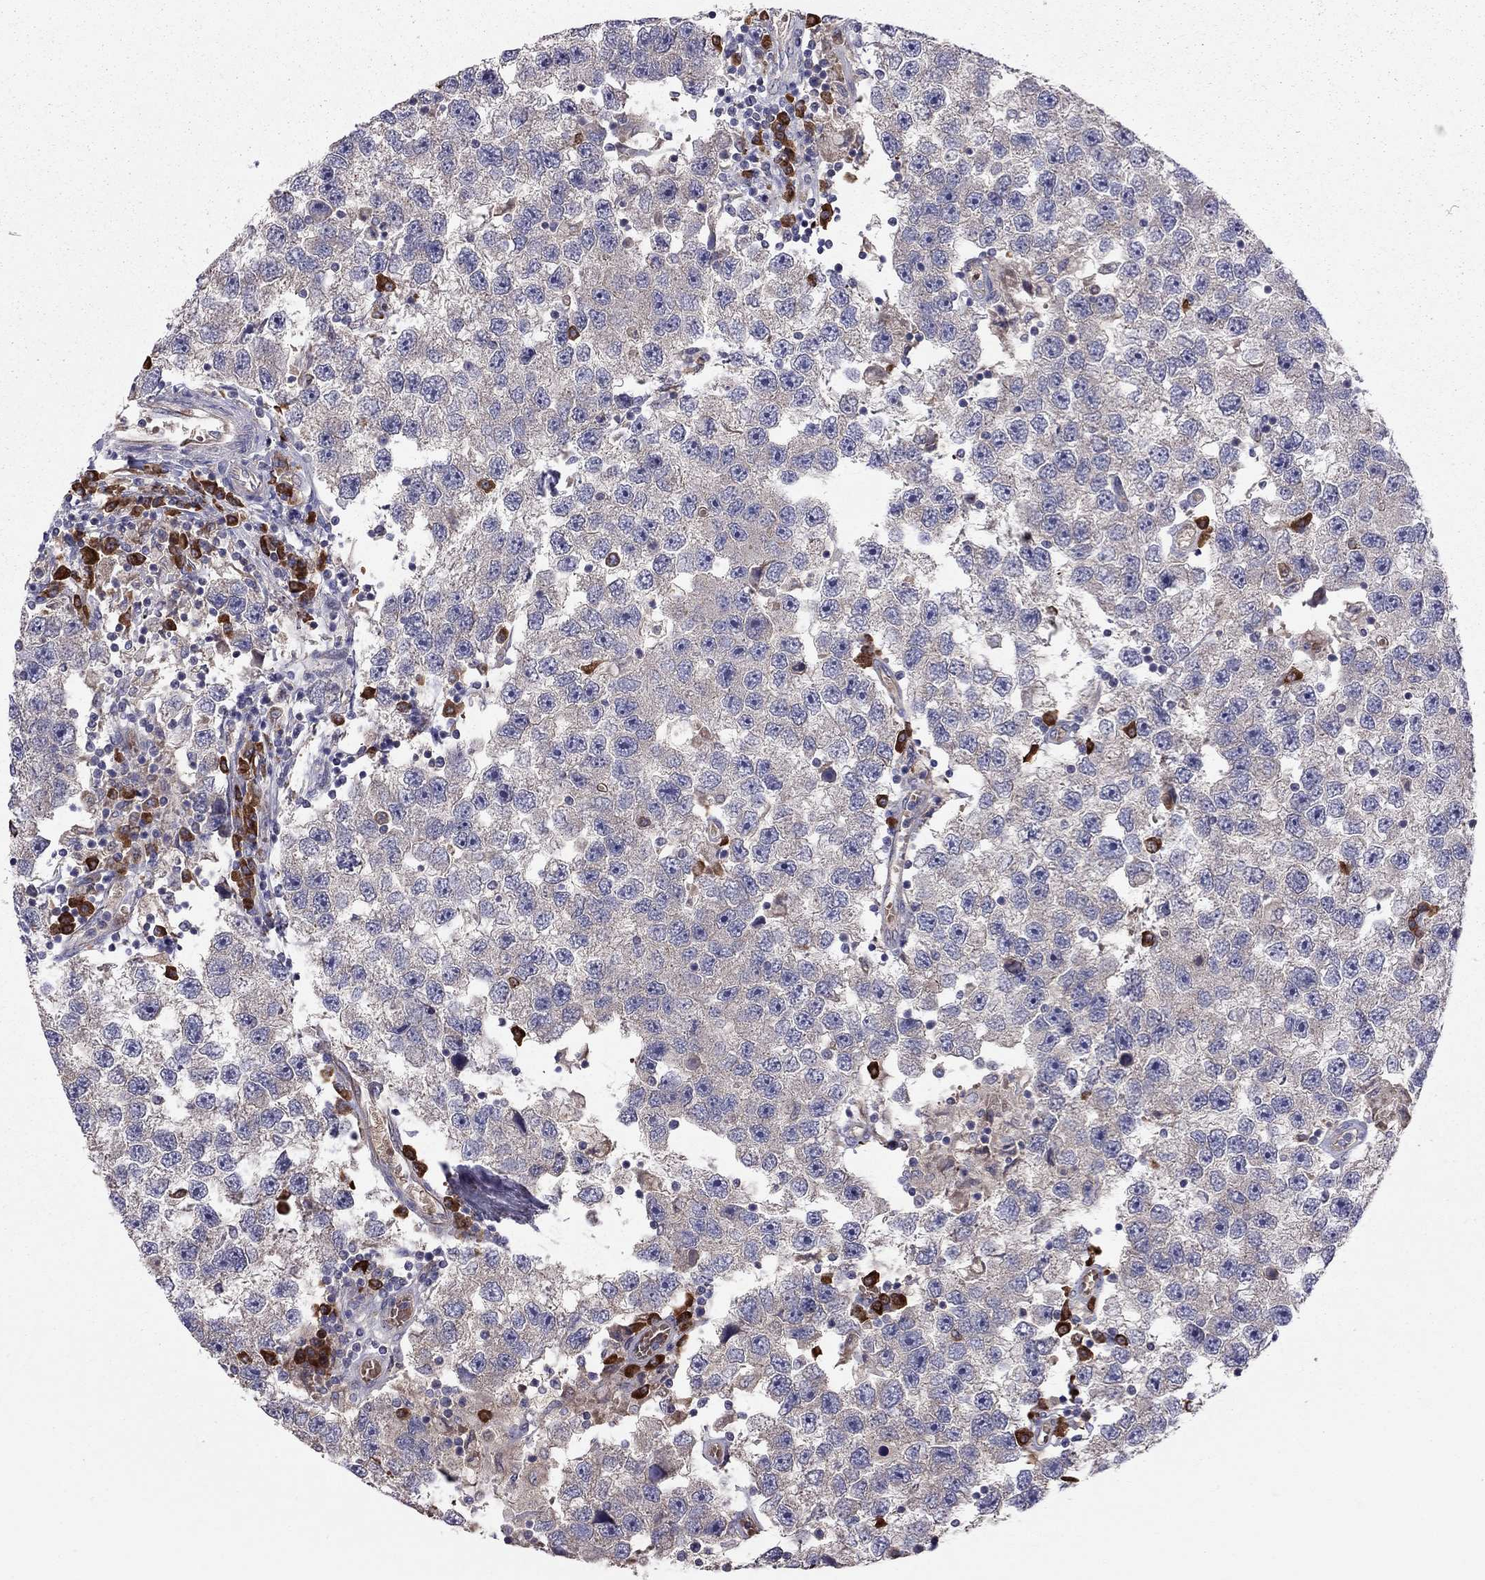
{"staining": {"intensity": "weak", "quantity": "<25%", "location": "cytoplasmic/membranous"}, "tissue": "testis cancer", "cell_type": "Tumor cells", "image_type": "cancer", "snomed": [{"axis": "morphology", "description": "Seminoma, NOS"}, {"axis": "topography", "description": "Testis"}], "caption": "This is a histopathology image of immunohistochemistry (IHC) staining of seminoma (testis), which shows no expression in tumor cells. Nuclei are stained in blue.", "gene": "PIK3CG", "patient": {"sex": "male", "age": 26}}